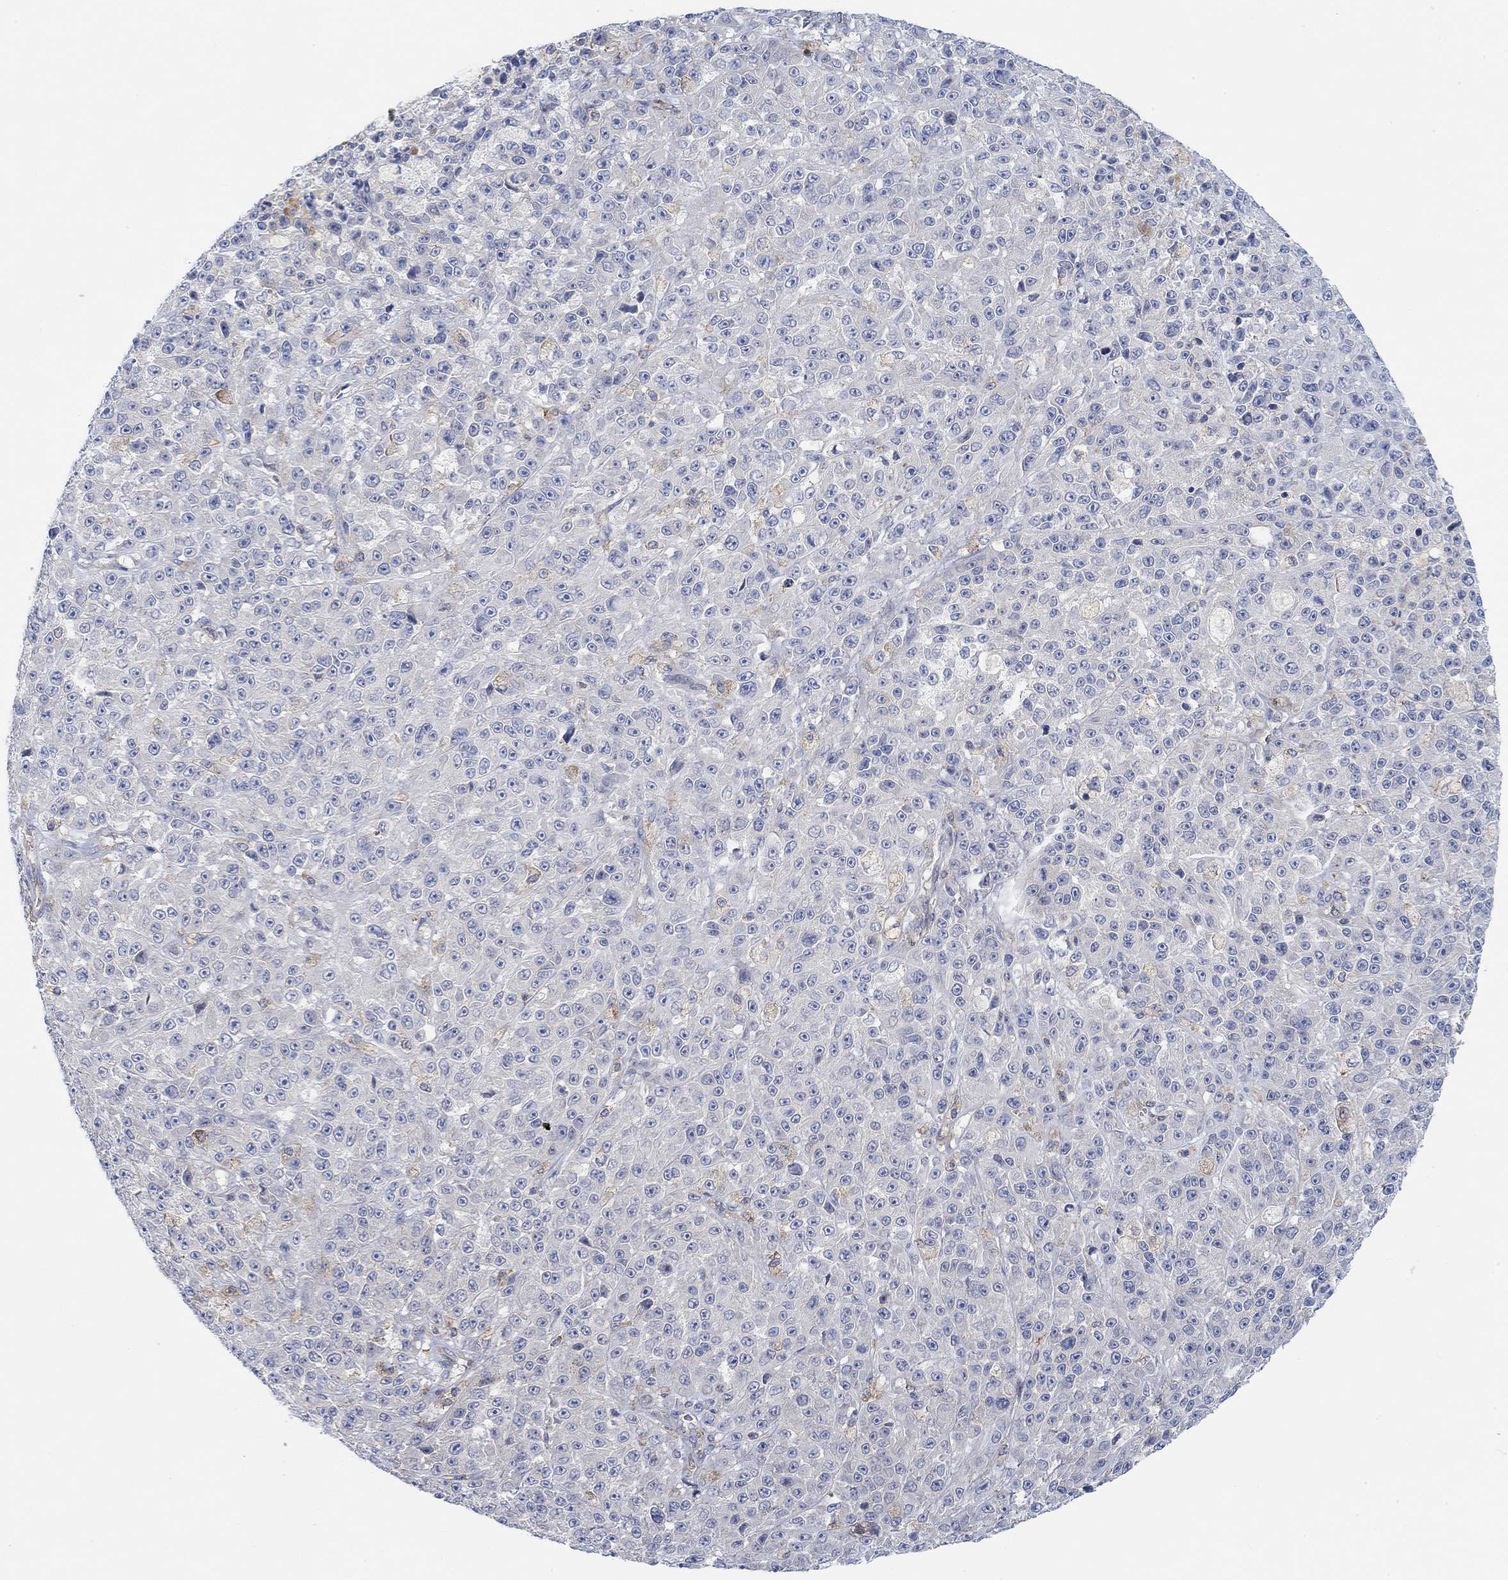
{"staining": {"intensity": "negative", "quantity": "none", "location": "none"}, "tissue": "melanoma", "cell_type": "Tumor cells", "image_type": "cancer", "snomed": [{"axis": "morphology", "description": "Malignant melanoma, NOS"}, {"axis": "topography", "description": "Skin"}], "caption": "The histopathology image exhibits no staining of tumor cells in melanoma.", "gene": "PMFBP1", "patient": {"sex": "female", "age": 58}}